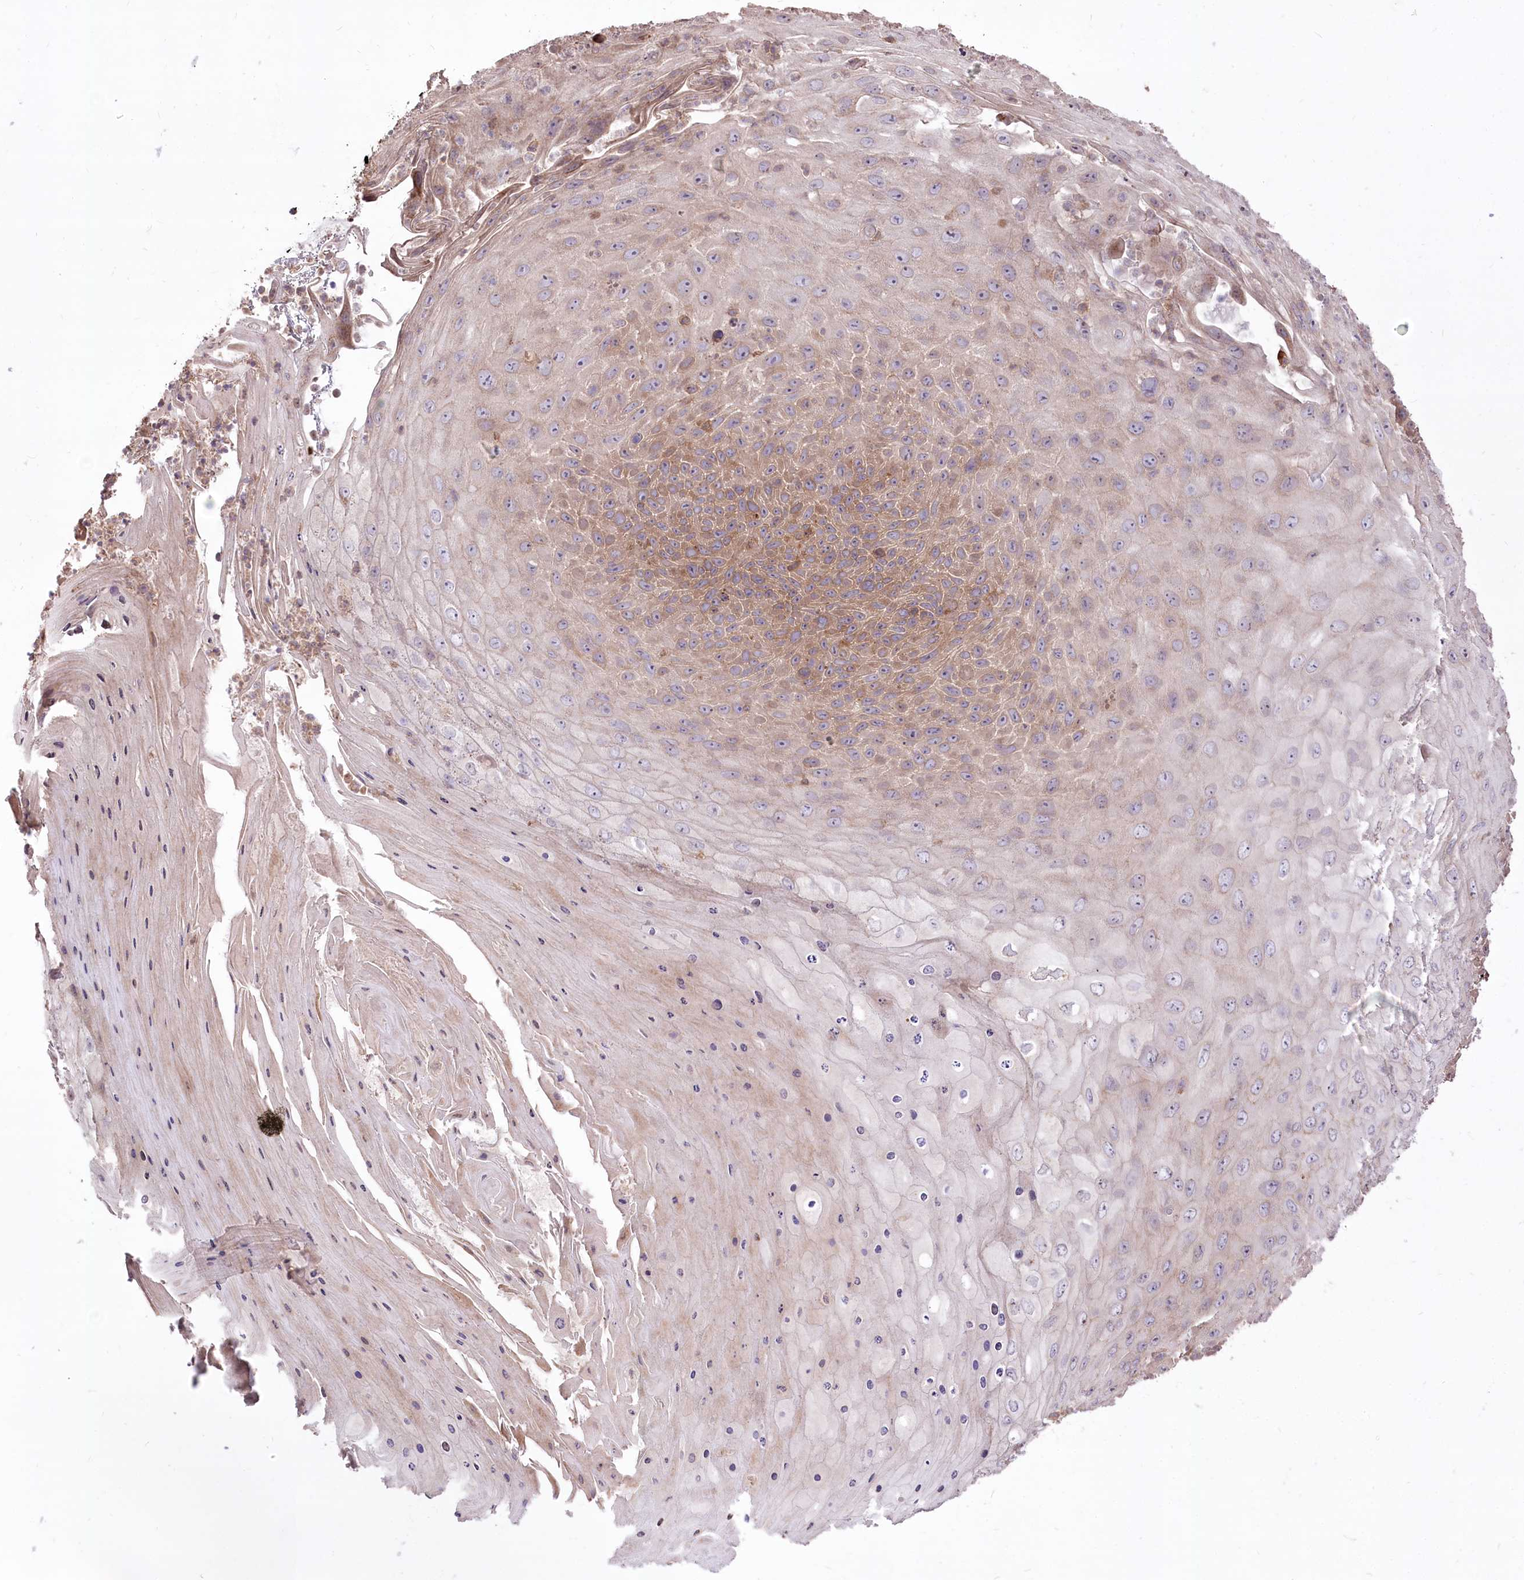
{"staining": {"intensity": "moderate", "quantity": ">75%", "location": "cytoplasmic/membranous"}, "tissue": "skin cancer", "cell_type": "Tumor cells", "image_type": "cancer", "snomed": [{"axis": "morphology", "description": "Squamous cell carcinoma, NOS"}, {"axis": "topography", "description": "Skin"}], "caption": "Squamous cell carcinoma (skin) was stained to show a protein in brown. There is medium levels of moderate cytoplasmic/membranous staining in about >75% of tumor cells.", "gene": "XYLB", "patient": {"sex": "female", "age": 88}}